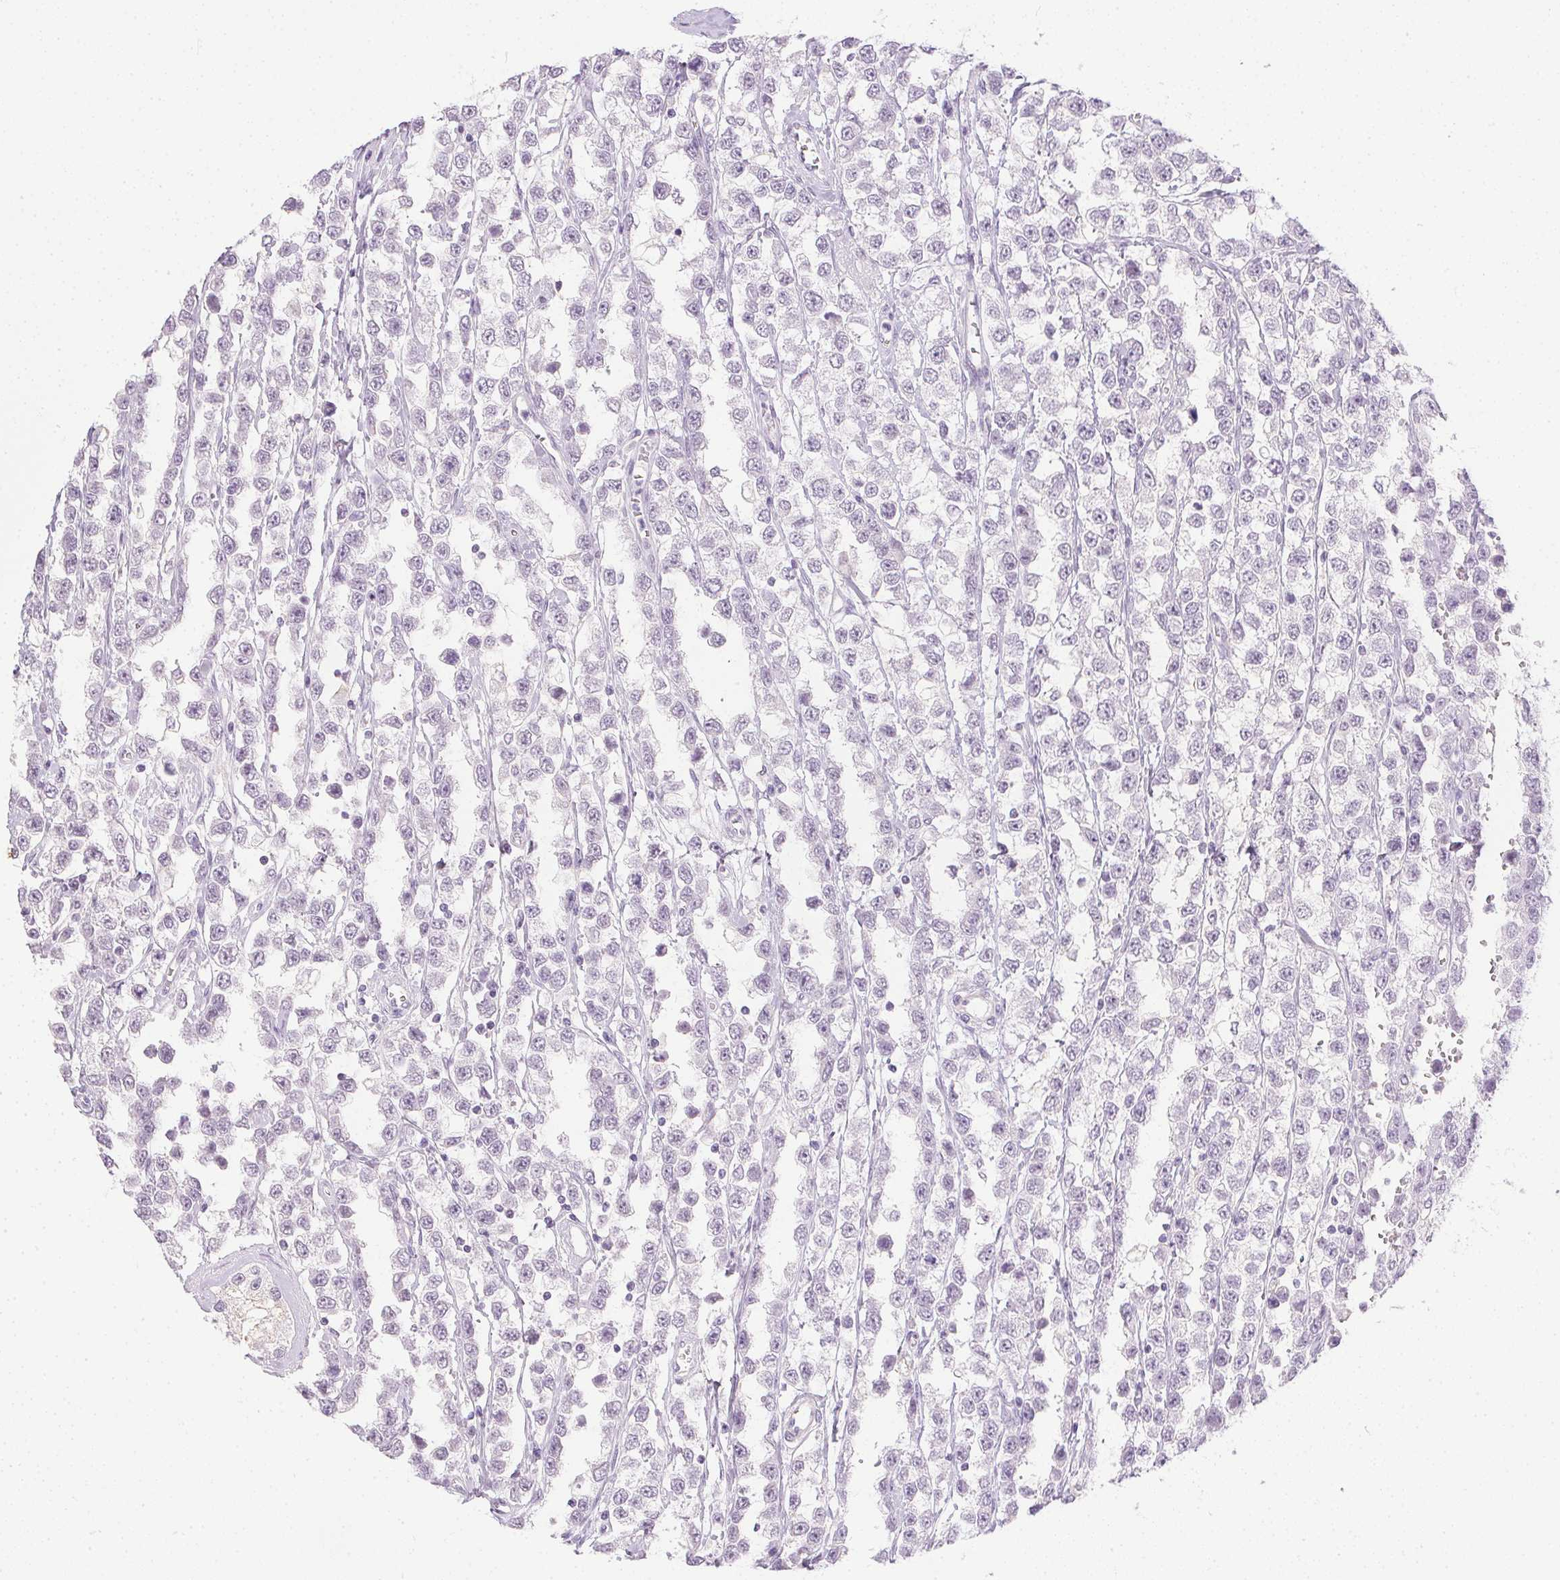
{"staining": {"intensity": "negative", "quantity": "none", "location": "none"}, "tissue": "testis cancer", "cell_type": "Tumor cells", "image_type": "cancer", "snomed": [{"axis": "morphology", "description": "Seminoma, NOS"}, {"axis": "topography", "description": "Testis"}], "caption": "A high-resolution photomicrograph shows IHC staining of testis cancer (seminoma), which displays no significant expression in tumor cells.", "gene": "PRL", "patient": {"sex": "male", "age": 34}}